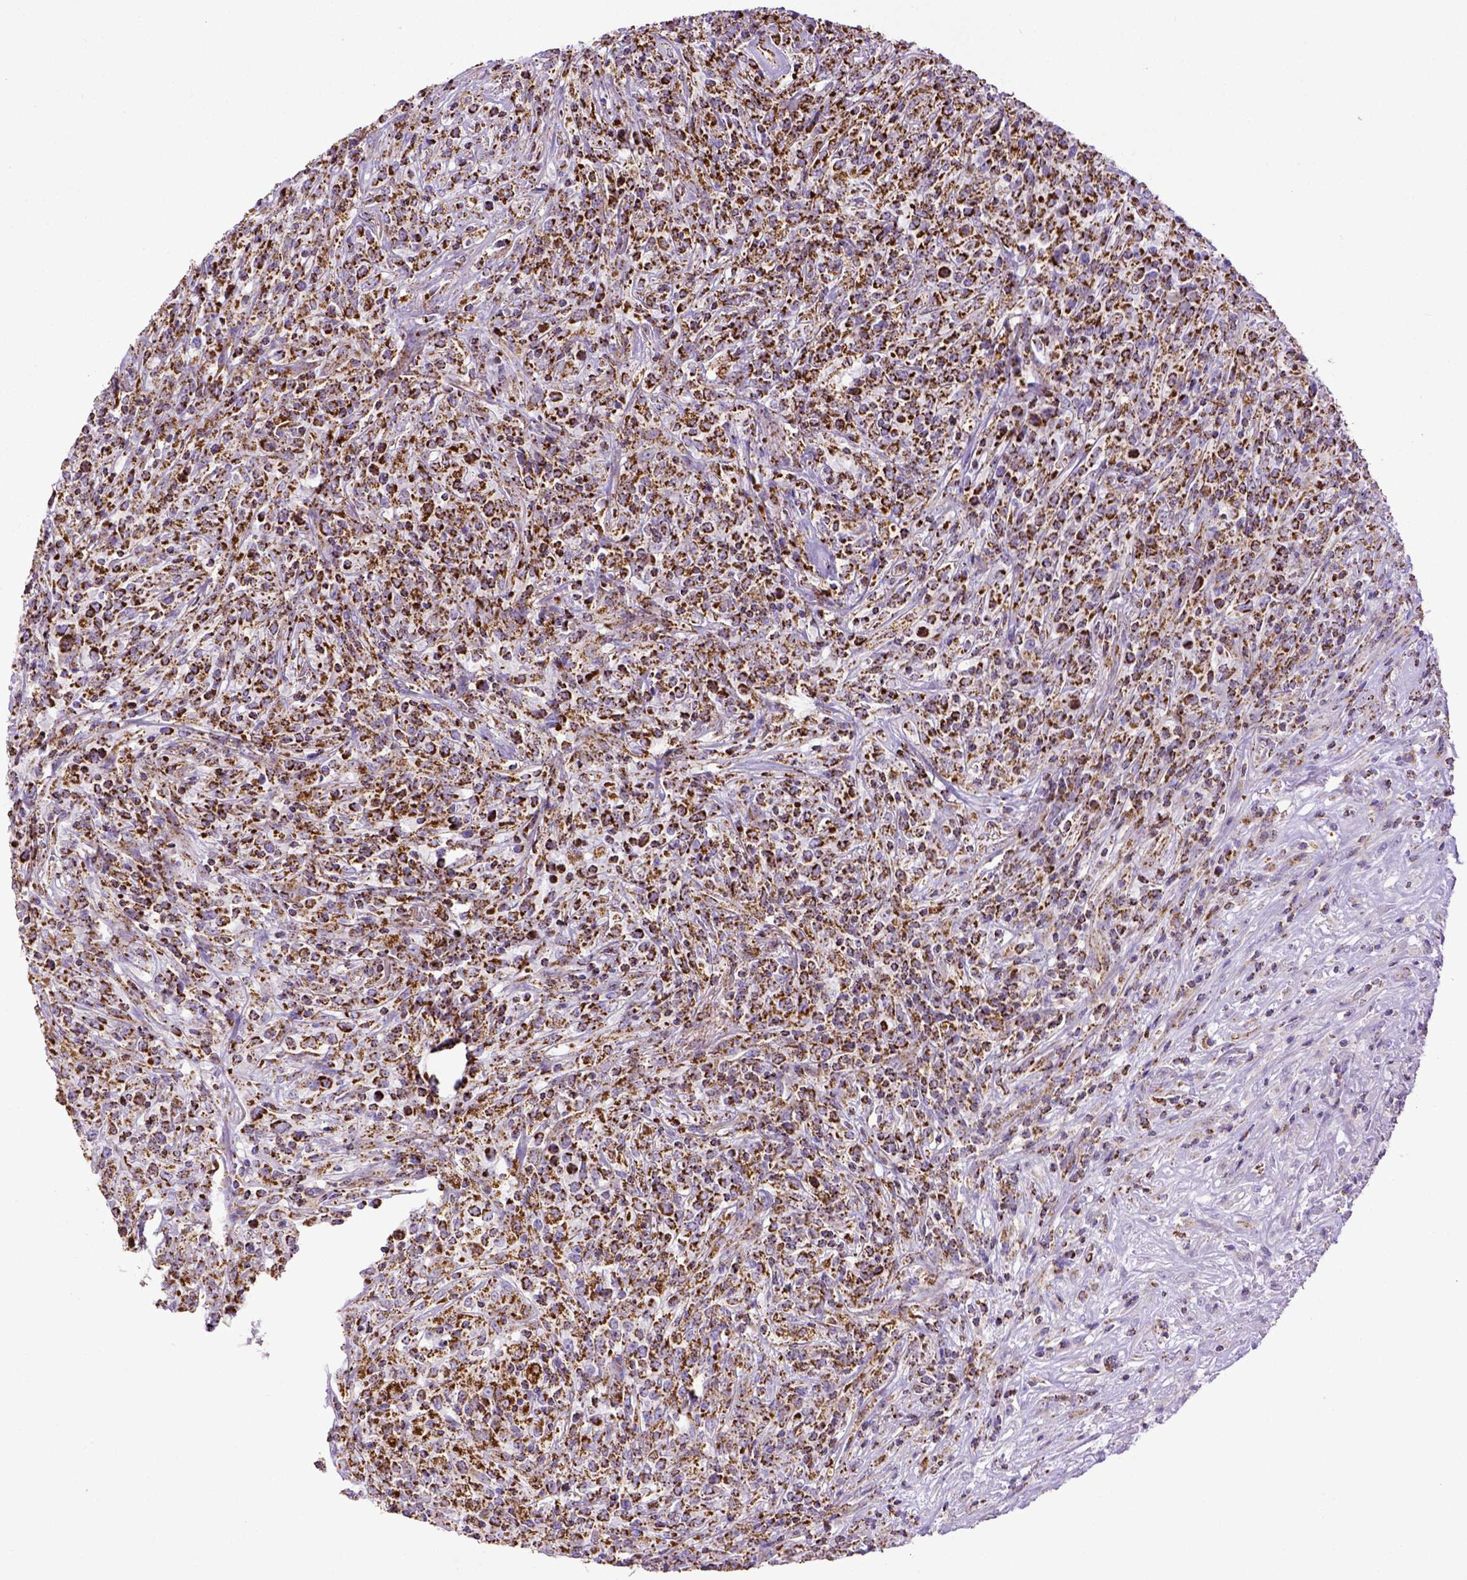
{"staining": {"intensity": "strong", "quantity": ">75%", "location": "cytoplasmic/membranous"}, "tissue": "lymphoma", "cell_type": "Tumor cells", "image_type": "cancer", "snomed": [{"axis": "morphology", "description": "Malignant lymphoma, non-Hodgkin's type, High grade"}, {"axis": "topography", "description": "Lung"}], "caption": "Protein expression analysis of human lymphoma reveals strong cytoplasmic/membranous staining in approximately >75% of tumor cells. Immunohistochemistry stains the protein of interest in brown and the nuclei are stained blue.", "gene": "MT-CO1", "patient": {"sex": "male", "age": 79}}